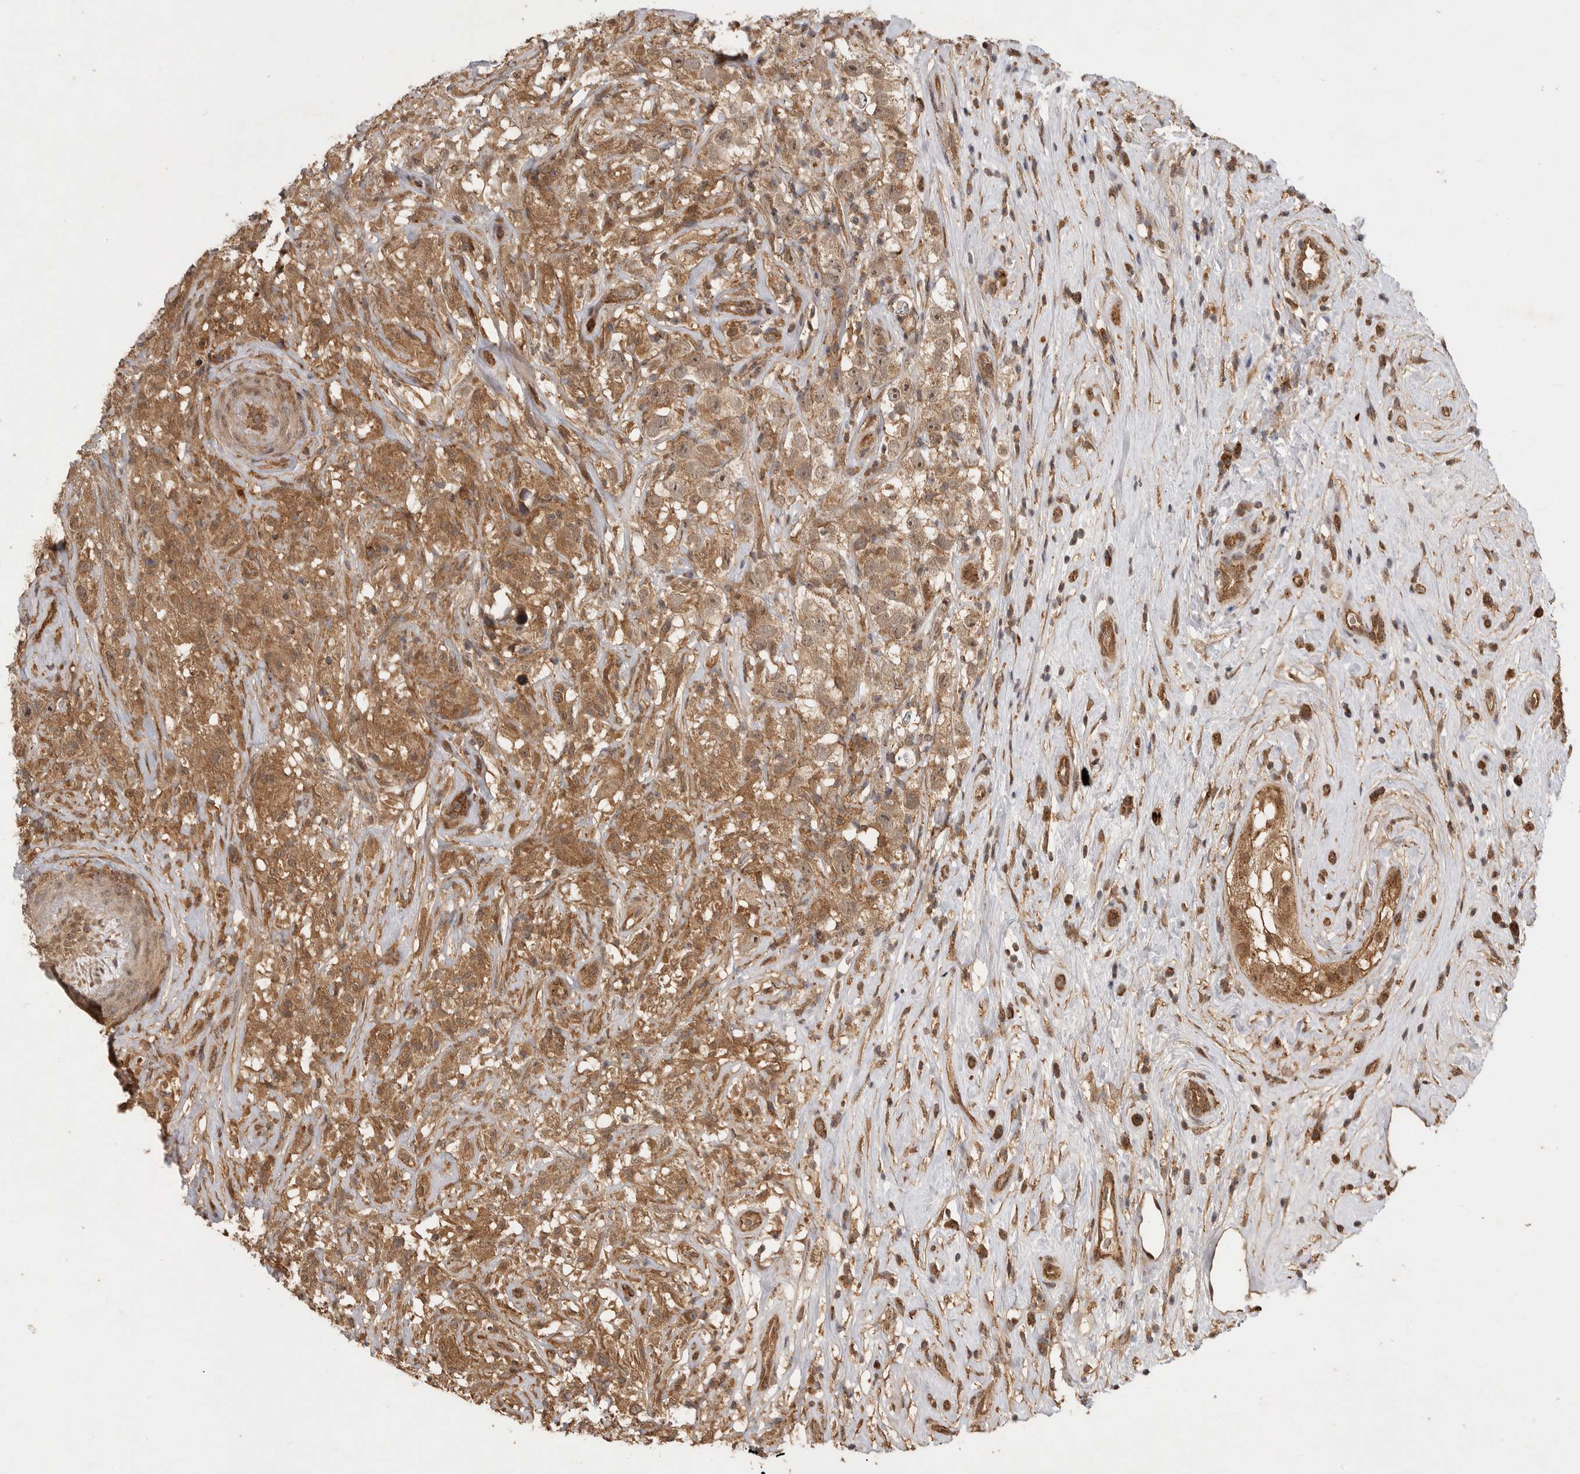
{"staining": {"intensity": "moderate", "quantity": ">75%", "location": "cytoplasmic/membranous"}, "tissue": "testis cancer", "cell_type": "Tumor cells", "image_type": "cancer", "snomed": [{"axis": "morphology", "description": "Seminoma, NOS"}, {"axis": "topography", "description": "Testis"}], "caption": "Human seminoma (testis) stained with a brown dye shows moderate cytoplasmic/membranous positive positivity in about >75% of tumor cells.", "gene": "ZNF232", "patient": {"sex": "male", "age": 49}}